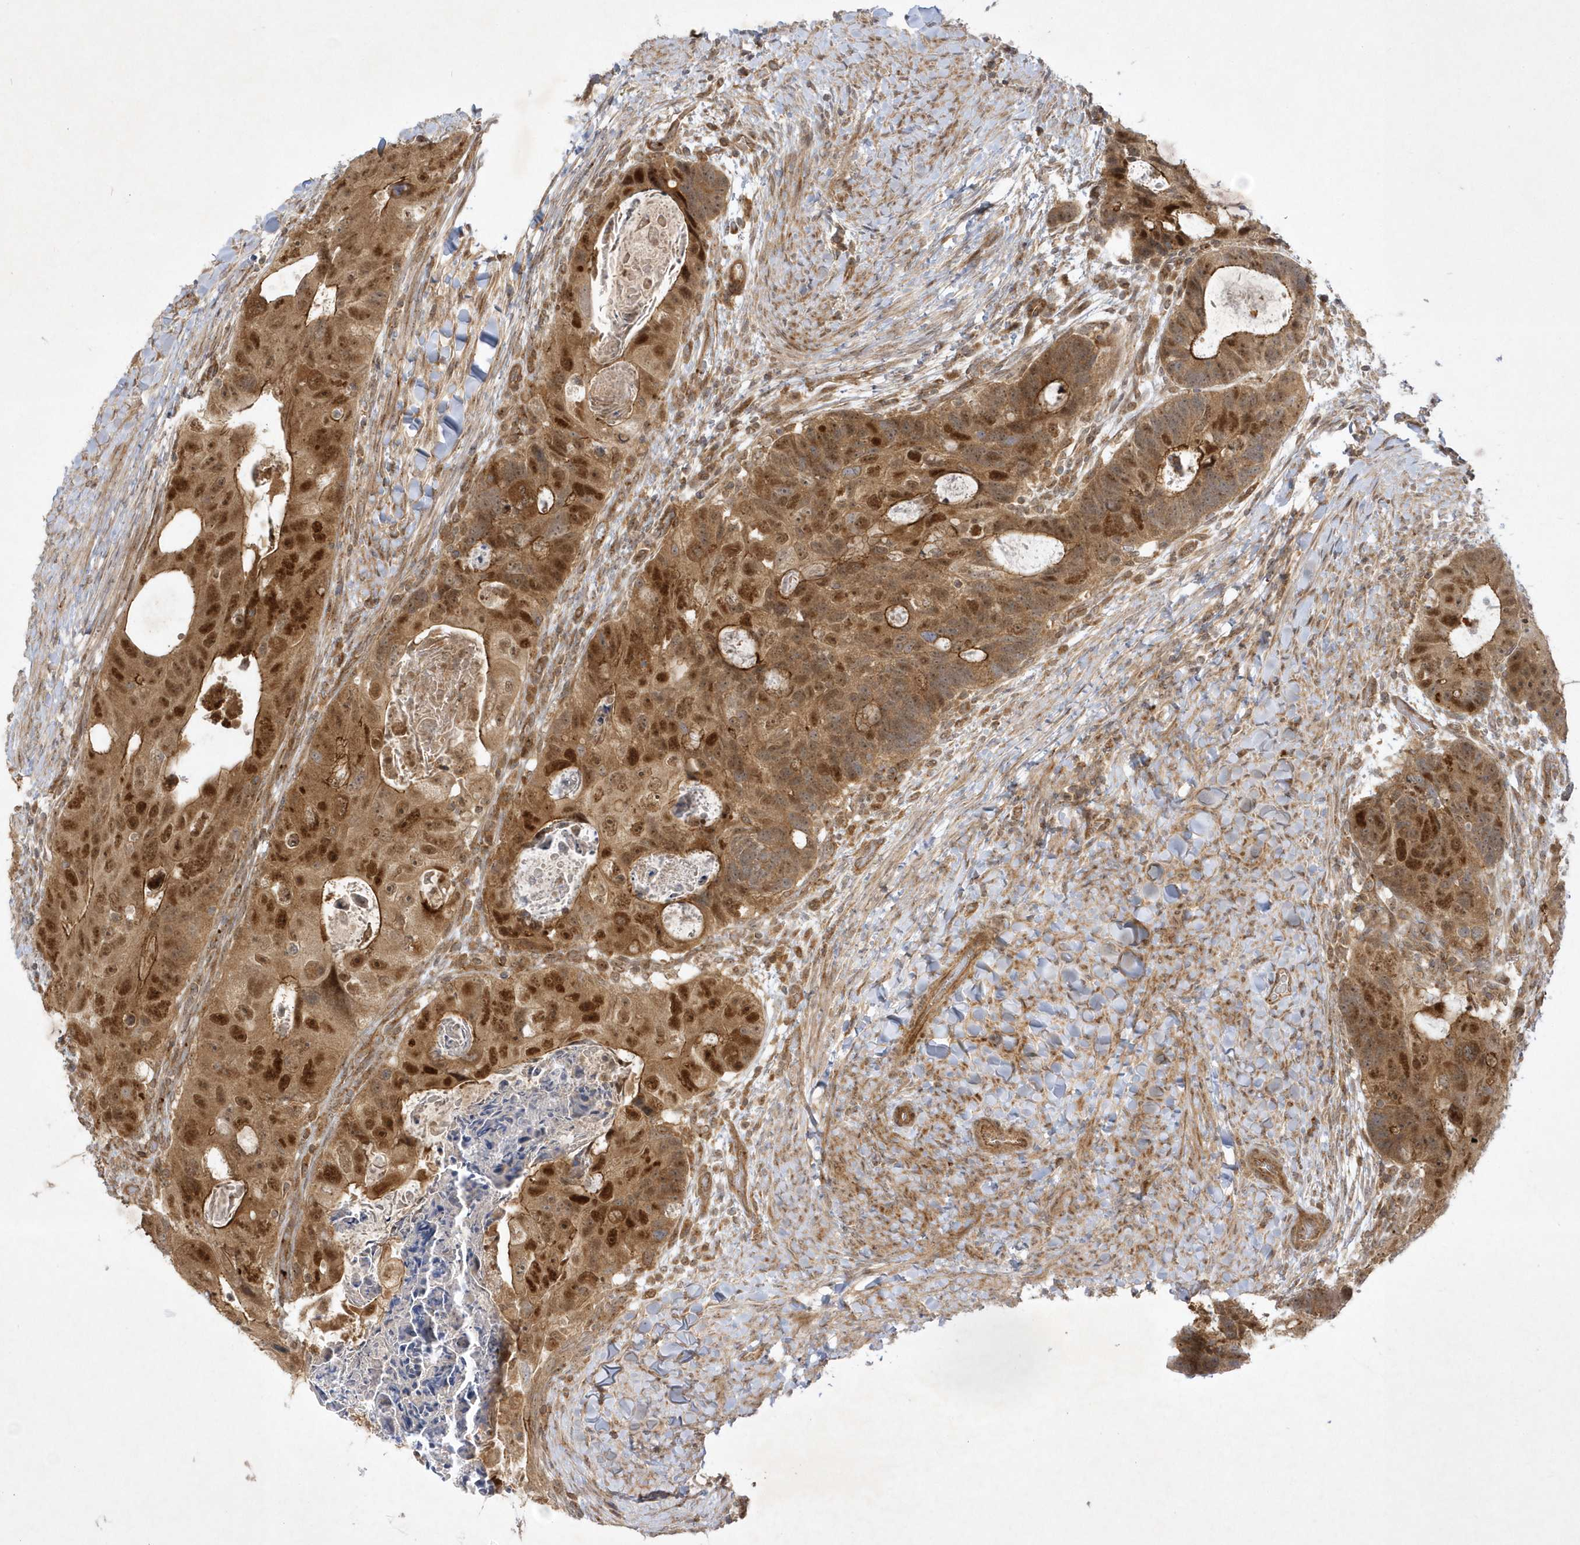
{"staining": {"intensity": "strong", "quantity": ">75%", "location": "cytoplasmic/membranous,nuclear"}, "tissue": "colorectal cancer", "cell_type": "Tumor cells", "image_type": "cancer", "snomed": [{"axis": "morphology", "description": "Adenocarcinoma, NOS"}, {"axis": "topography", "description": "Rectum"}], "caption": "There is high levels of strong cytoplasmic/membranous and nuclear positivity in tumor cells of colorectal cancer (adenocarcinoma), as demonstrated by immunohistochemical staining (brown color).", "gene": "NAF1", "patient": {"sex": "male", "age": 59}}